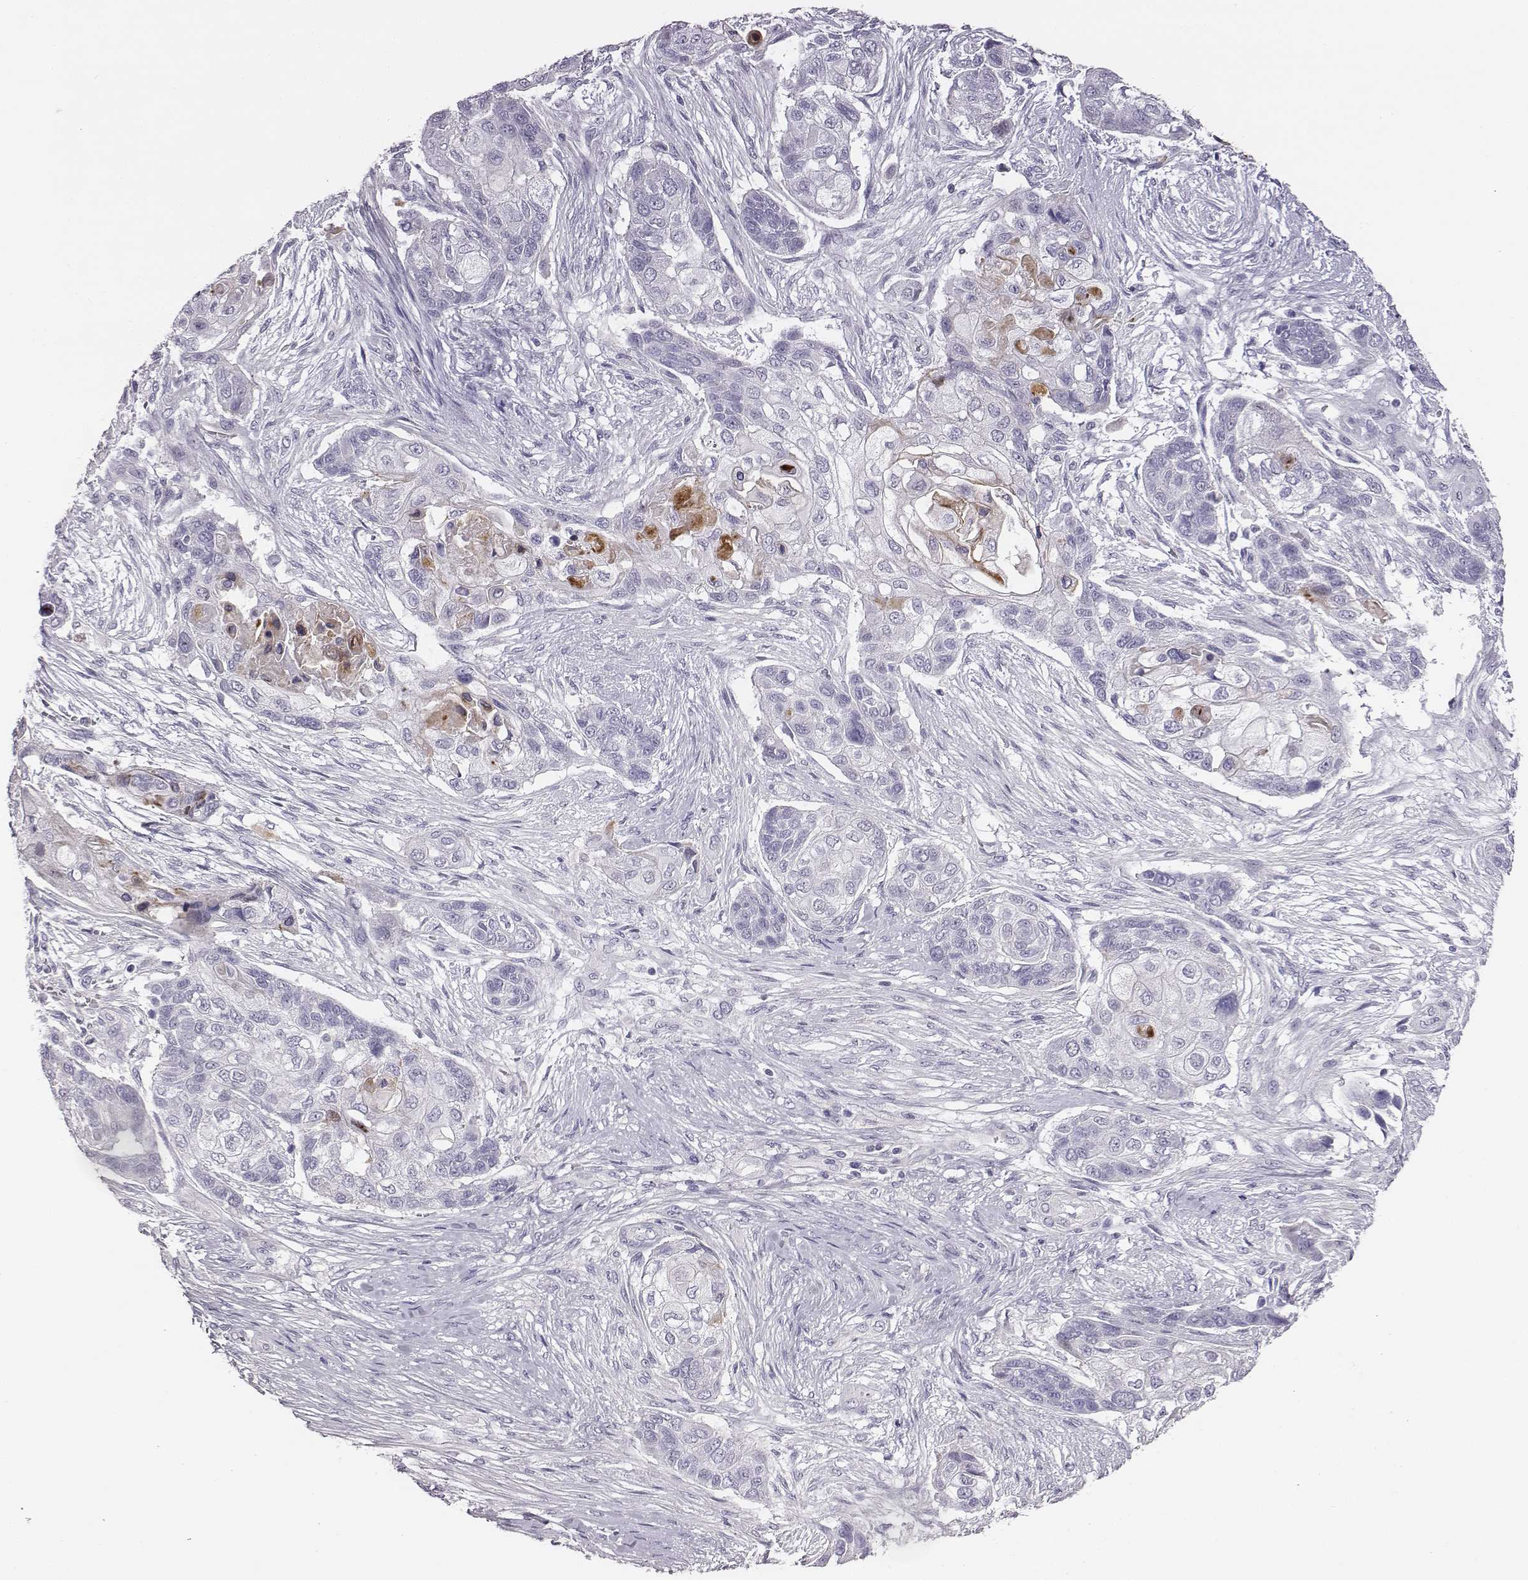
{"staining": {"intensity": "negative", "quantity": "none", "location": "none"}, "tissue": "lung cancer", "cell_type": "Tumor cells", "image_type": "cancer", "snomed": [{"axis": "morphology", "description": "Squamous cell carcinoma, NOS"}, {"axis": "topography", "description": "Lung"}], "caption": "High magnification brightfield microscopy of lung cancer stained with DAB (3,3'-diaminobenzidine) (brown) and counterstained with hematoxylin (blue): tumor cells show no significant expression.", "gene": "ADAM7", "patient": {"sex": "male", "age": 69}}